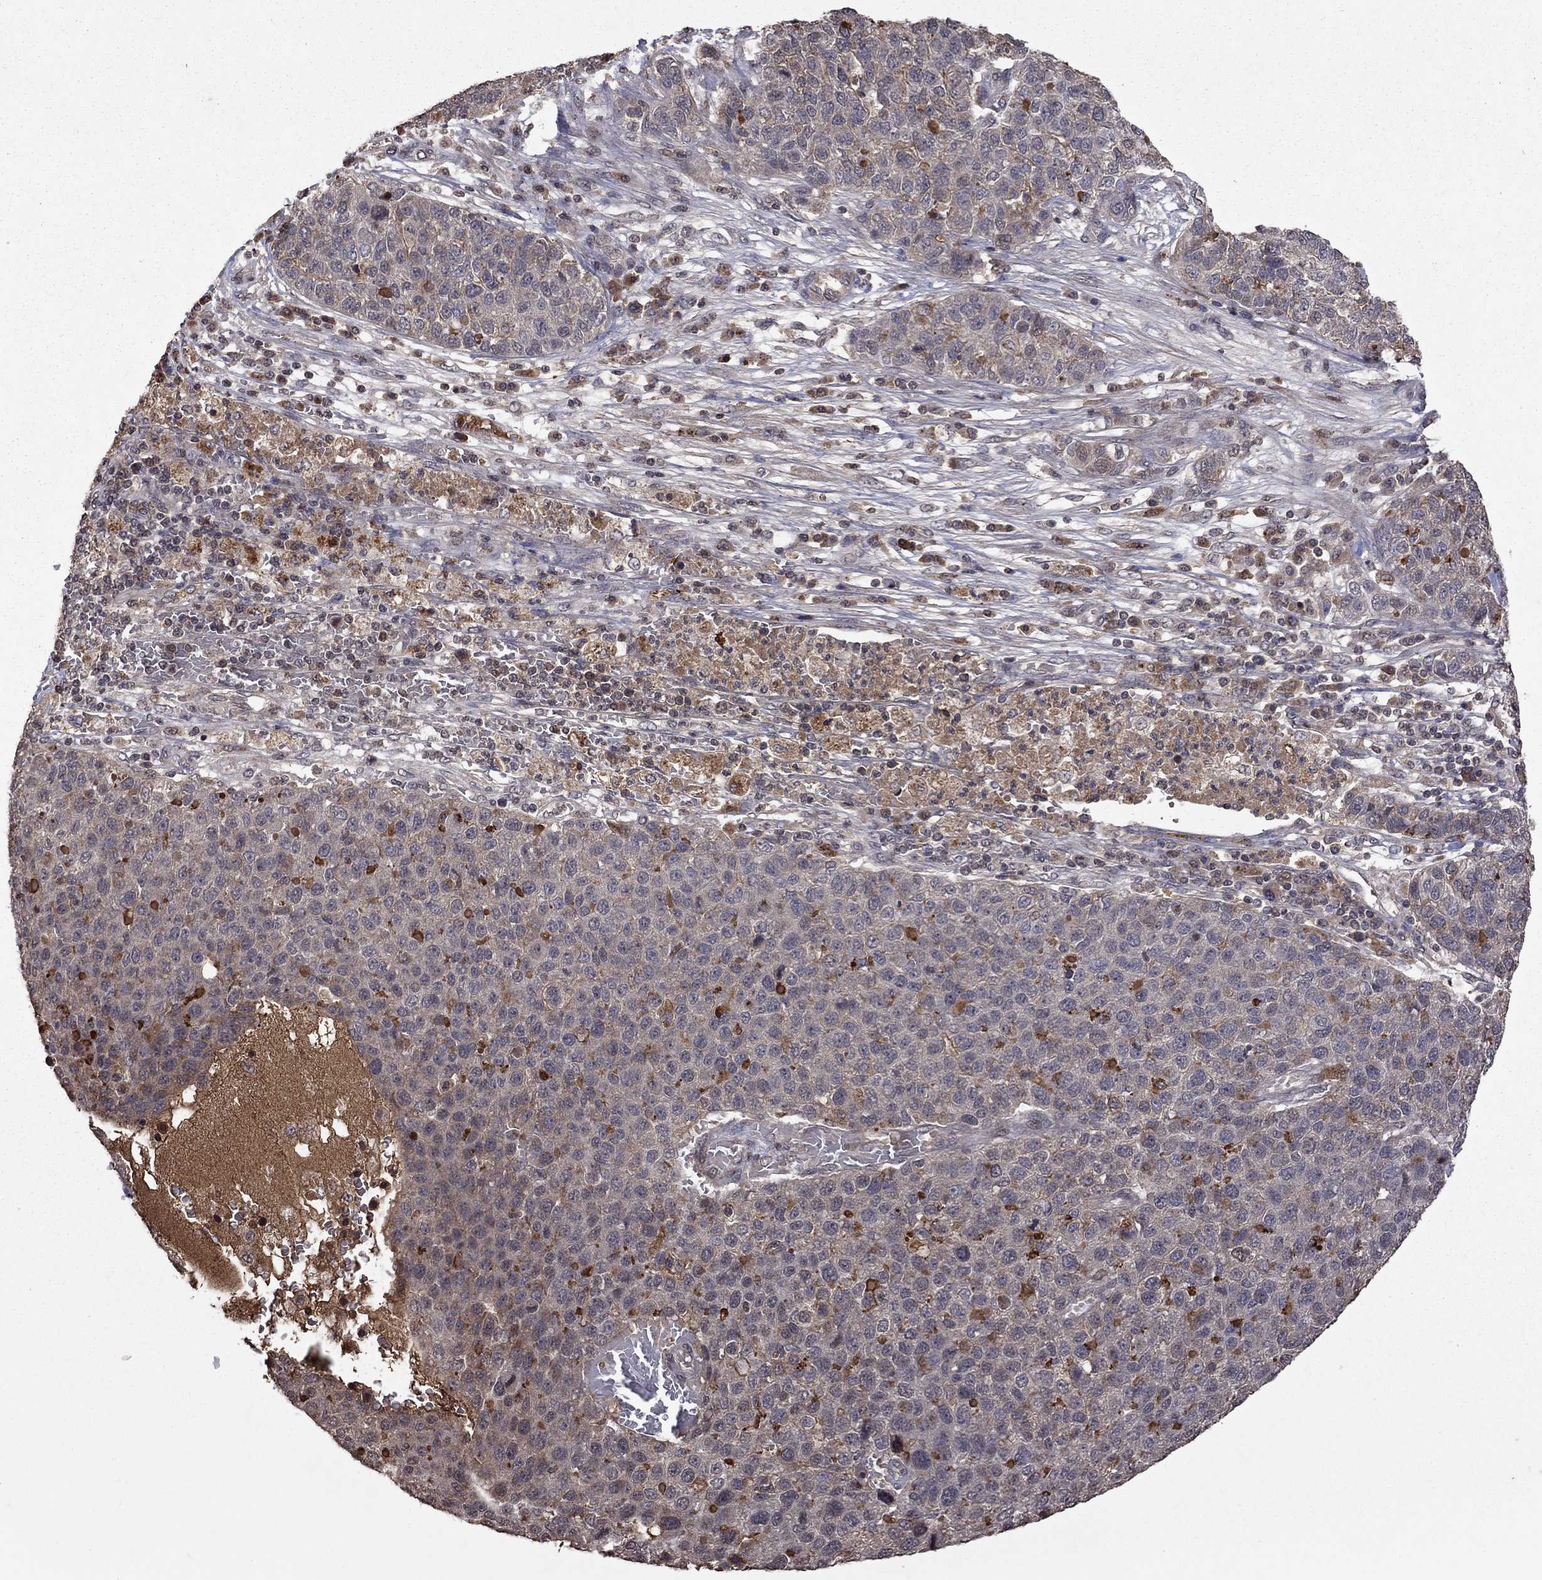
{"staining": {"intensity": "negative", "quantity": "none", "location": "none"}, "tissue": "pancreatic cancer", "cell_type": "Tumor cells", "image_type": "cancer", "snomed": [{"axis": "morphology", "description": "Adenocarcinoma, NOS"}, {"axis": "topography", "description": "Pancreas"}], "caption": "DAB immunohistochemical staining of human pancreatic adenocarcinoma demonstrates no significant staining in tumor cells. The staining was performed using DAB (3,3'-diaminobenzidine) to visualize the protein expression in brown, while the nuclei were stained in blue with hematoxylin (Magnification: 20x).", "gene": "NLGN1", "patient": {"sex": "female", "age": 61}}